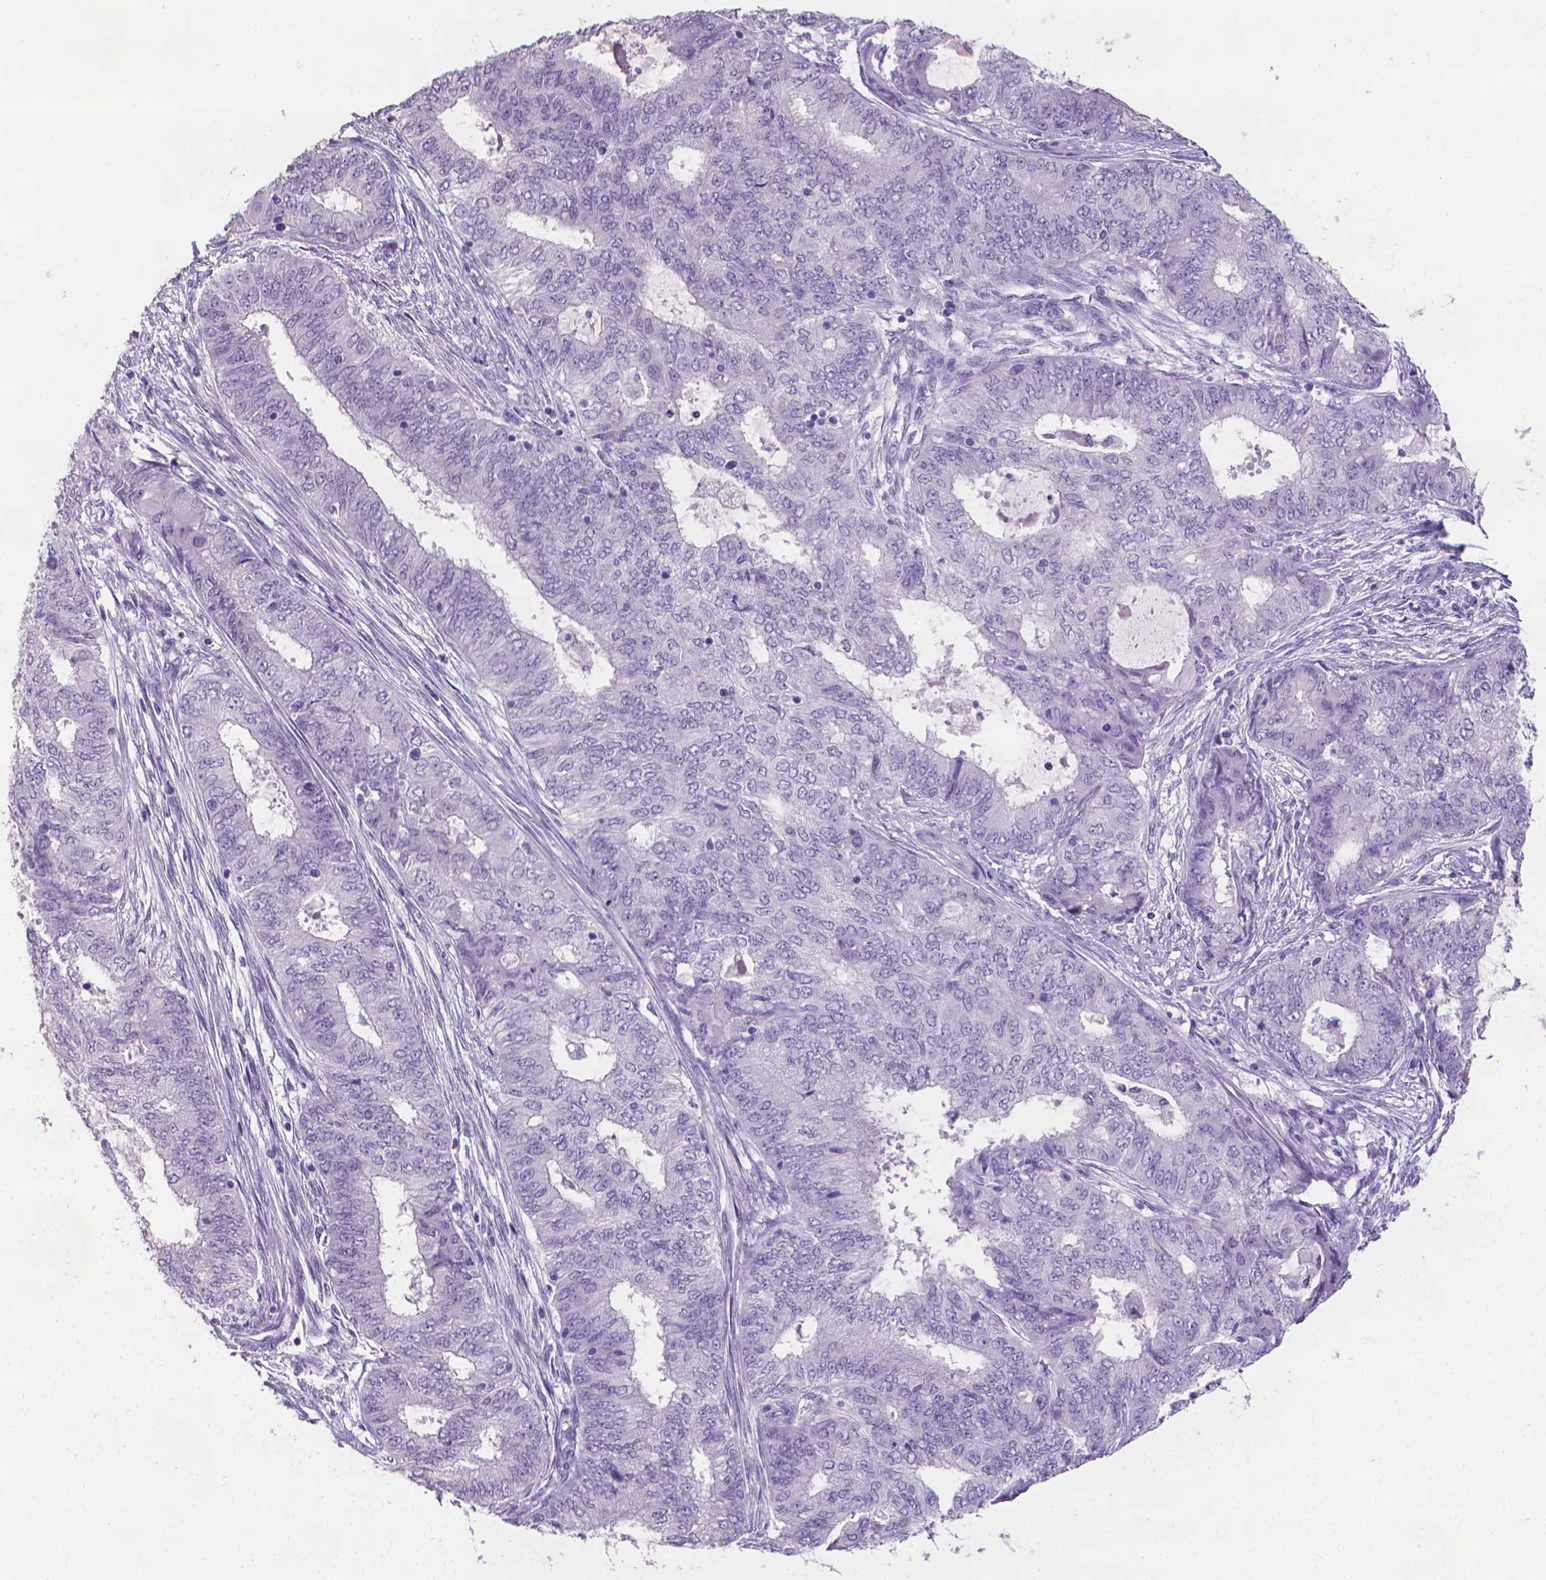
{"staining": {"intensity": "negative", "quantity": "none", "location": "none"}, "tissue": "endometrial cancer", "cell_type": "Tumor cells", "image_type": "cancer", "snomed": [{"axis": "morphology", "description": "Adenocarcinoma, NOS"}, {"axis": "topography", "description": "Endometrium"}], "caption": "The IHC image has no significant staining in tumor cells of endometrial adenocarcinoma tissue.", "gene": "XPNPEP2", "patient": {"sex": "female", "age": 62}}